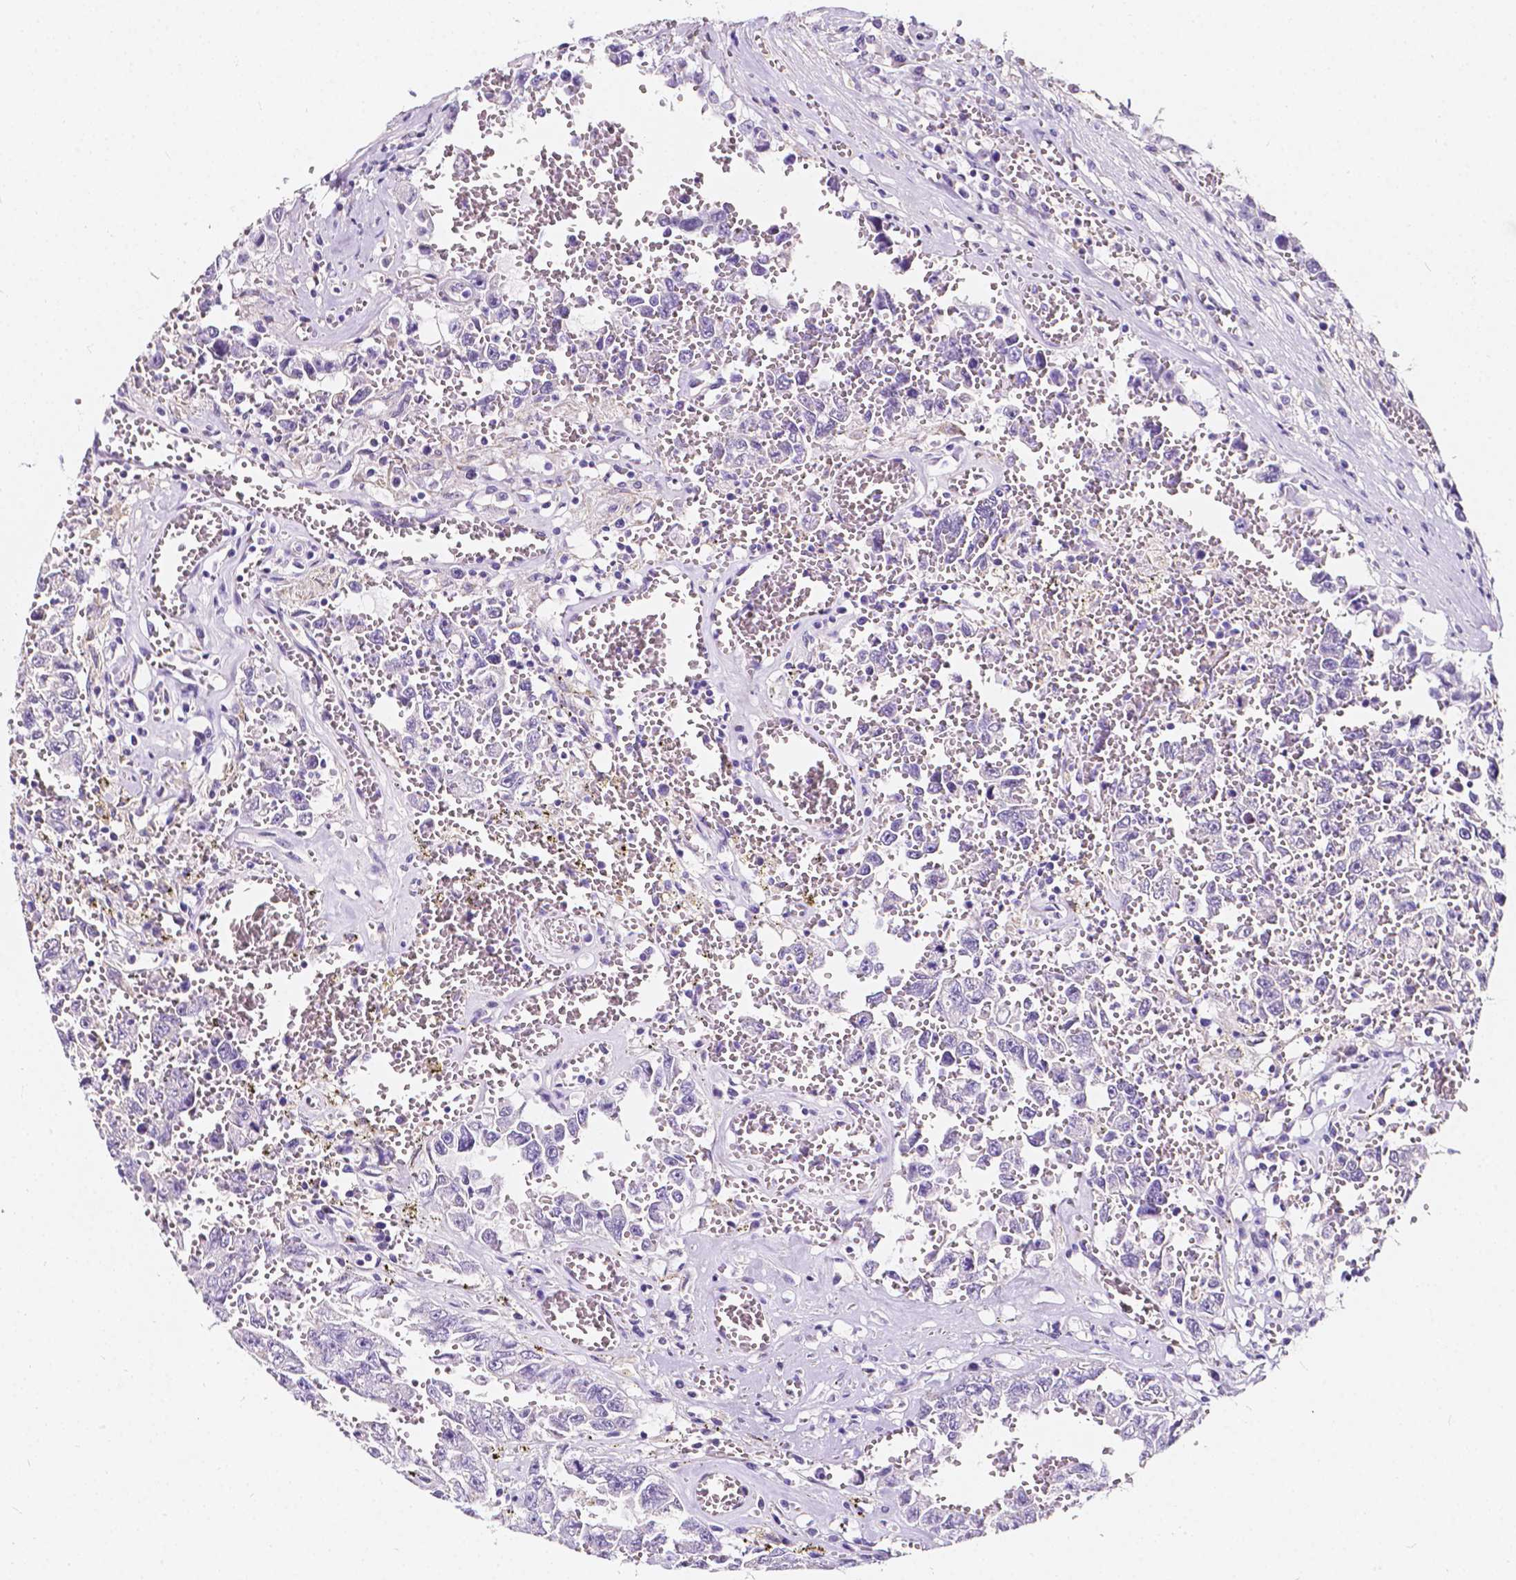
{"staining": {"intensity": "negative", "quantity": "none", "location": "none"}, "tissue": "testis cancer", "cell_type": "Tumor cells", "image_type": "cancer", "snomed": [{"axis": "morphology", "description": "Carcinoma, Embryonal, NOS"}, {"axis": "topography", "description": "Testis"}], "caption": "Testis embryonal carcinoma stained for a protein using immunohistochemistry (IHC) exhibits no positivity tumor cells.", "gene": "CLSTN2", "patient": {"sex": "male", "age": 36}}